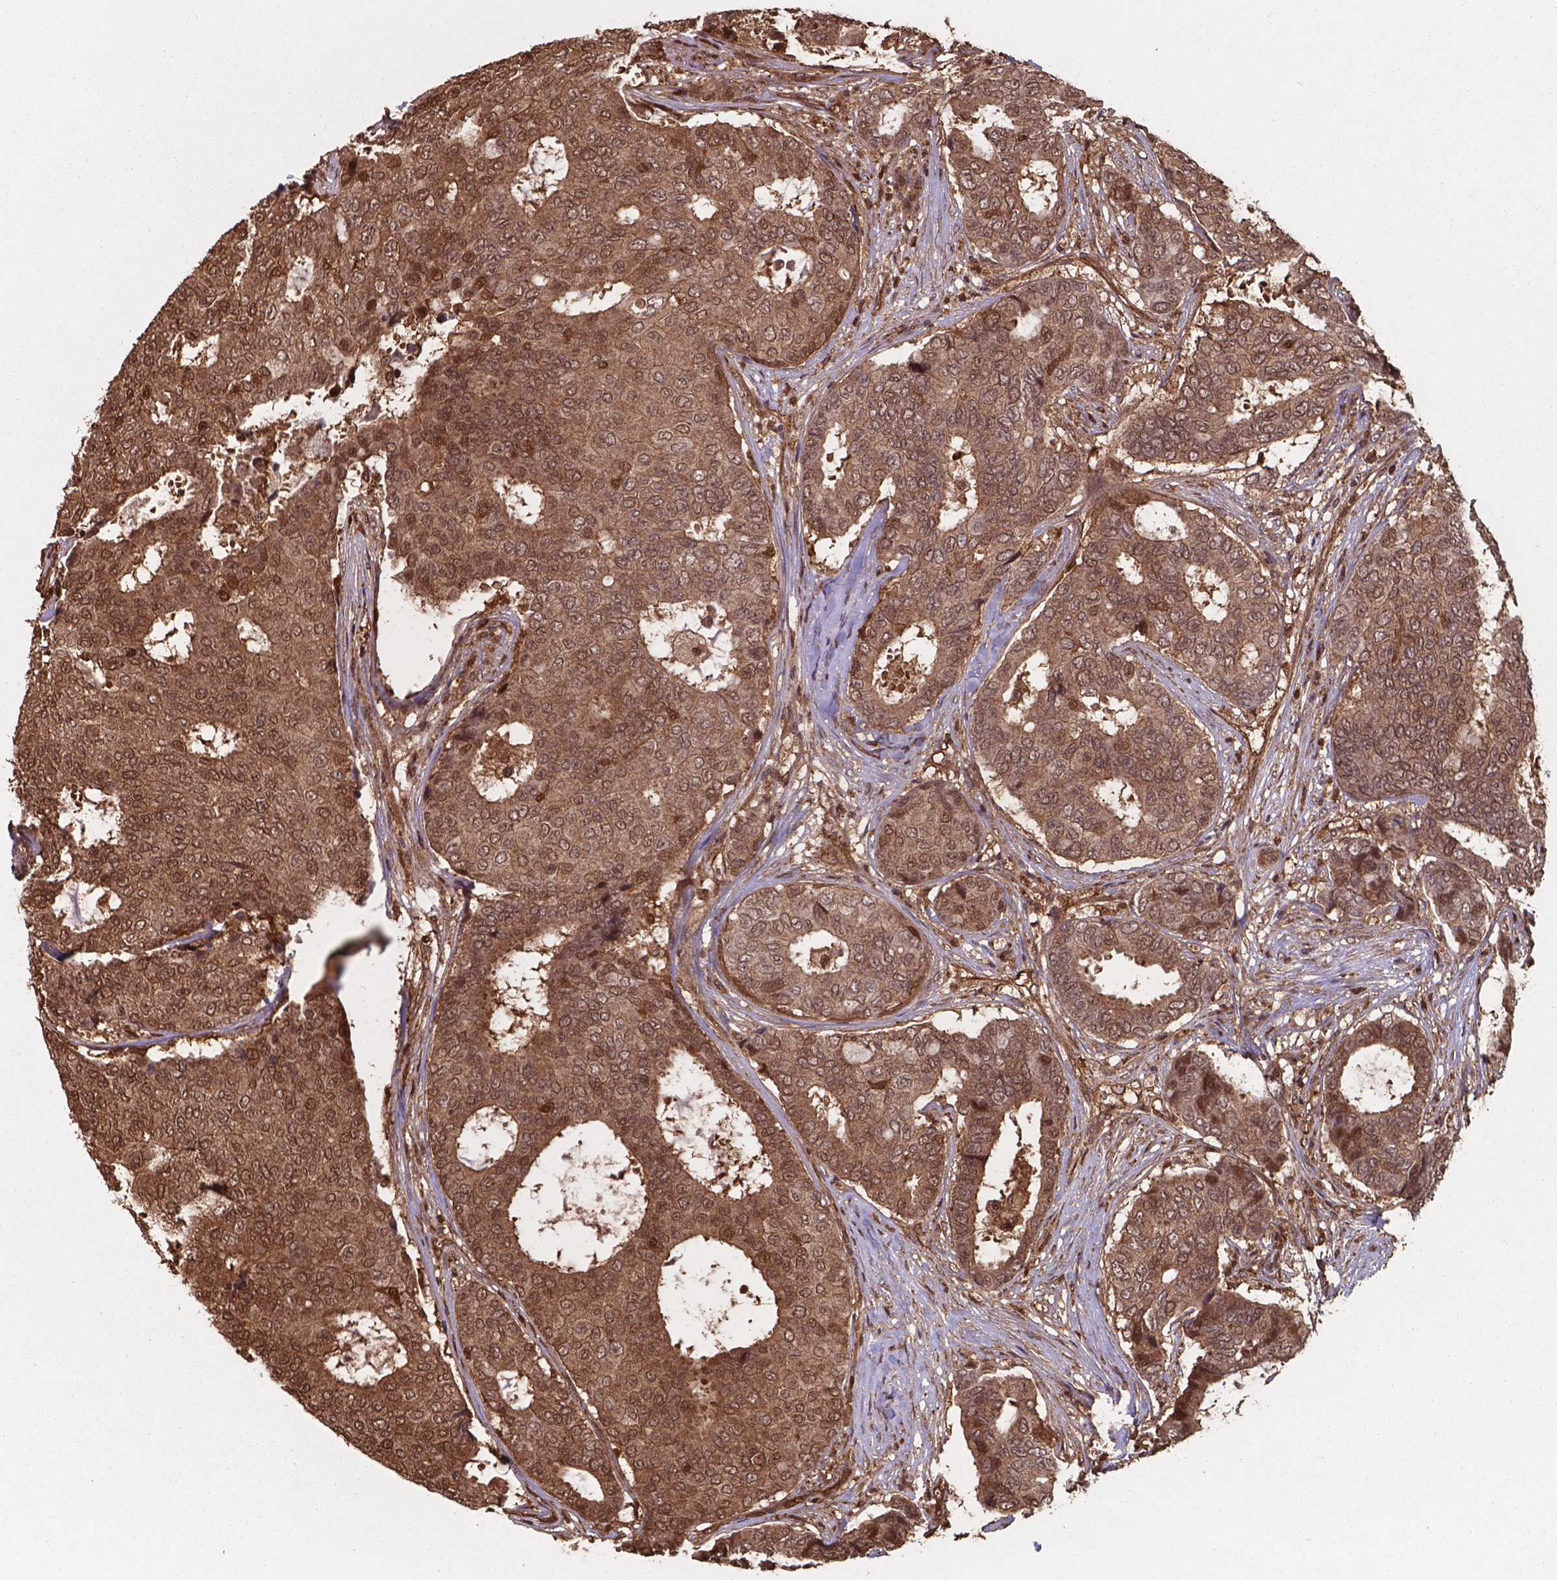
{"staining": {"intensity": "moderate", "quantity": ">75%", "location": "cytoplasmic/membranous,nuclear"}, "tissue": "breast cancer", "cell_type": "Tumor cells", "image_type": "cancer", "snomed": [{"axis": "morphology", "description": "Duct carcinoma"}, {"axis": "topography", "description": "Breast"}], "caption": "Breast cancer stained with immunohistochemistry shows moderate cytoplasmic/membranous and nuclear positivity in about >75% of tumor cells.", "gene": "CHP2", "patient": {"sex": "female", "age": 75}}